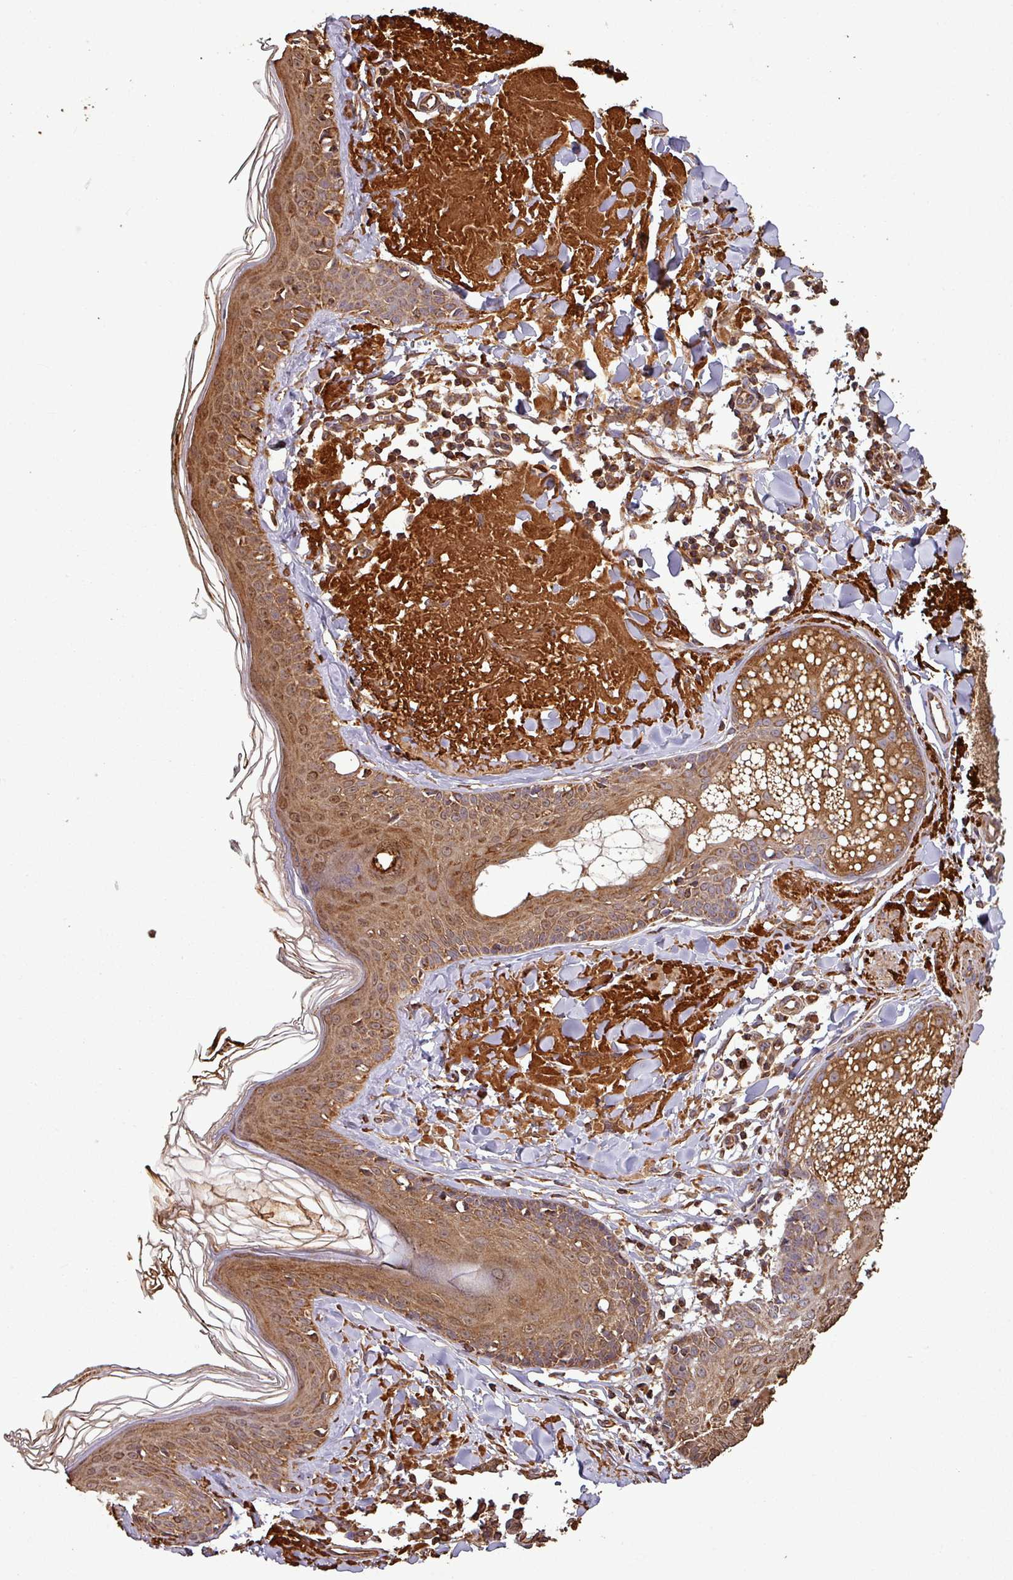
{"staining": {"intensity": "moderate", "quantity": ">75%", "location": "cytoplasmic/membranous,nuclear"}, "tissue": "skin", "cell_type": "Fibroblasts", "image_type": "normal", "snomed": [{"axis": "morphology", "description": "Normal tissue, NOS"}, {"axis": "morphology", "description": "Malignant melanoma, NOS"}, {"axis": "topography", "description": "Skin"}], "caption": "IHC (DAB (3,3'-diaminobenzidine)) staining of benign skin demonstrates moderate cytoplasmic/membranous,nuclear protein expression in approximately >75% of fibroblasts. (Brightfield microscopy of DAB IHC at high magnification).", "gene": "PLEKHM1", "patient": {"sex": "male", "age": 80}}